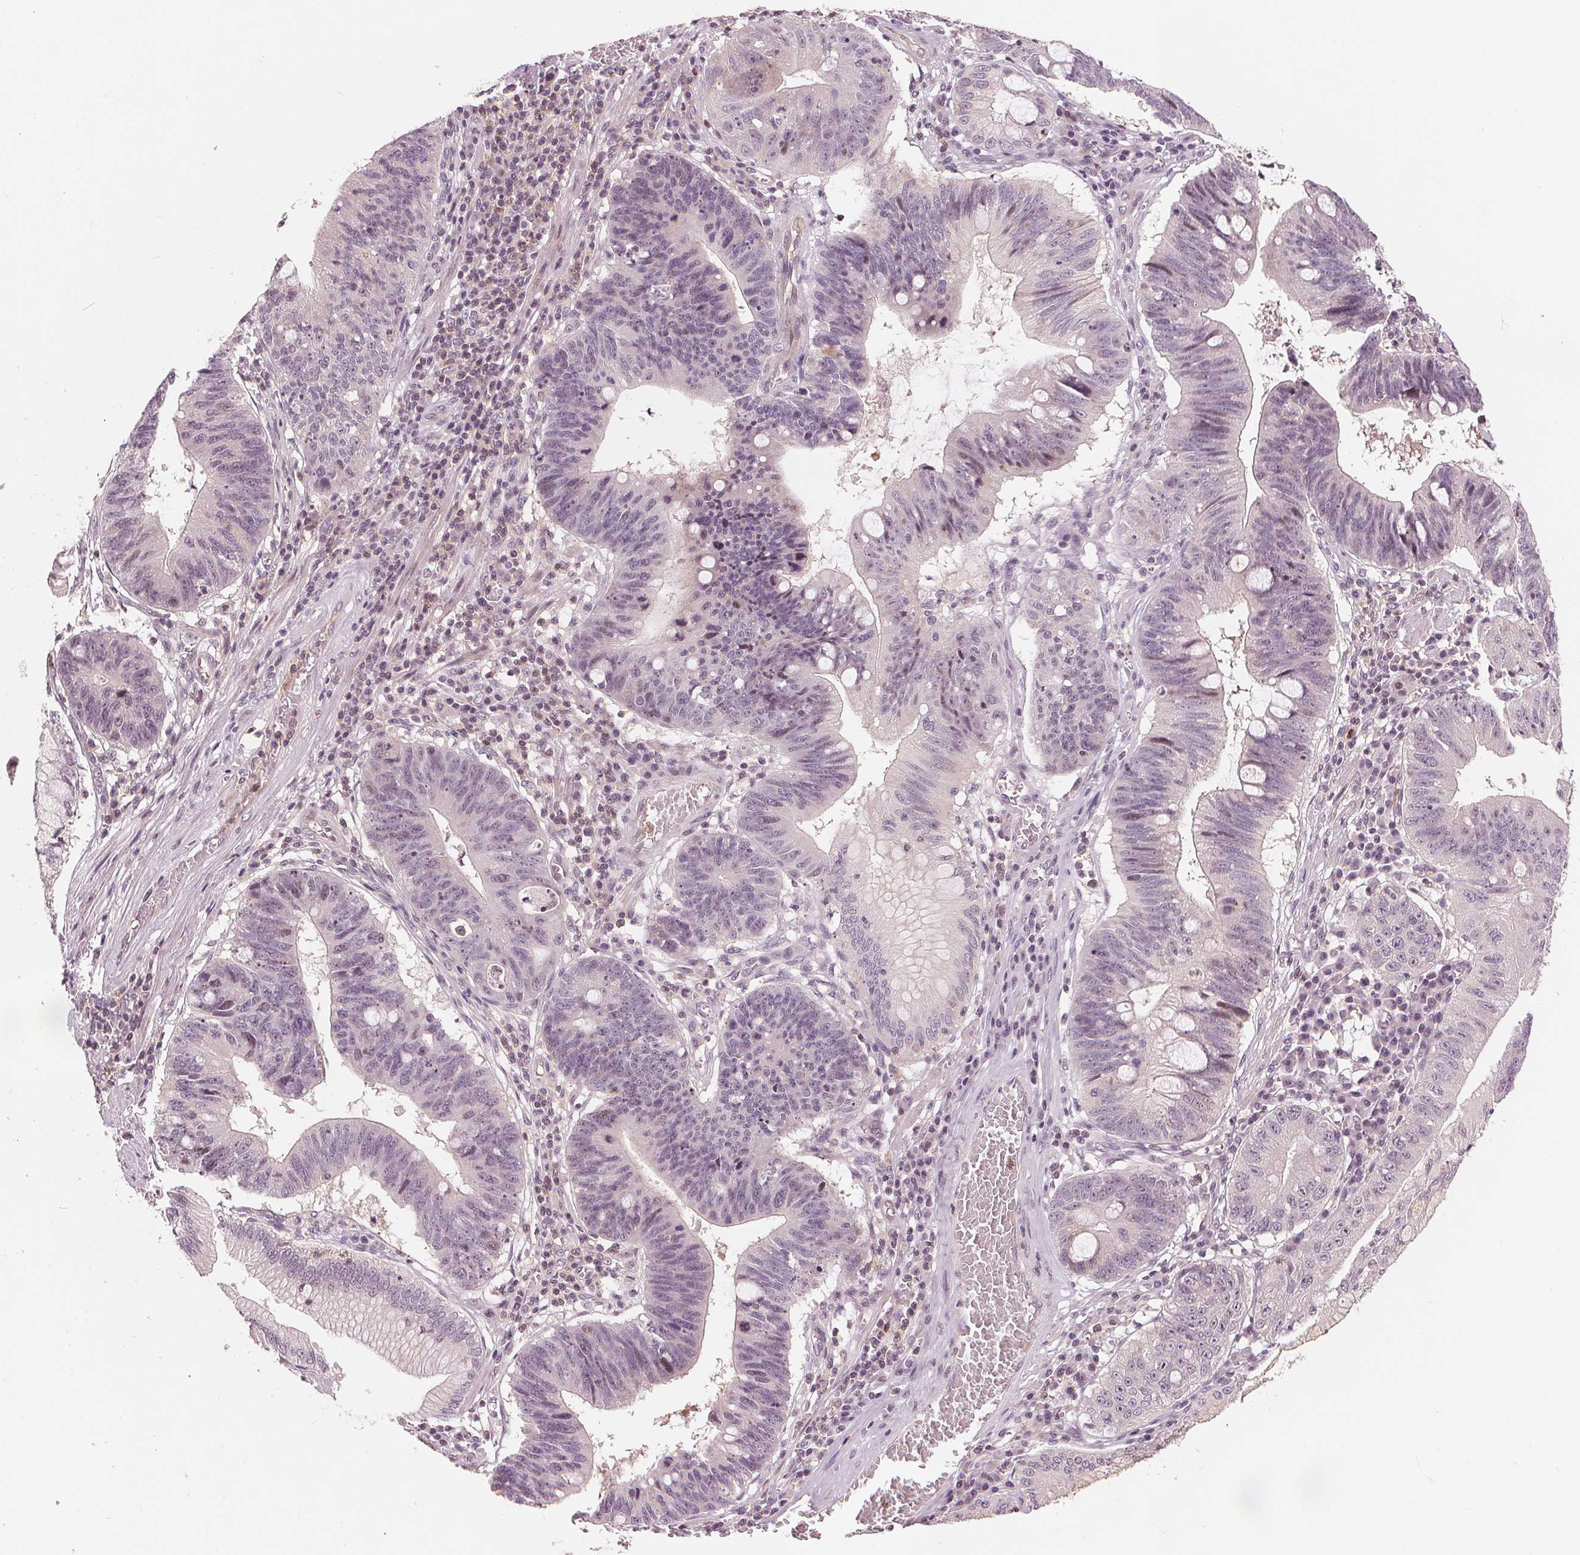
{"staining": {"intensity": "negative", "quantity": "none", "location": "none"}, "tissue": "stomach cancer", "cell_type": "Tumor cells", "image_type": "cancer", "snomed": [{"axis": "morphology", "description": "Adenocarcinoma, NOS"}, {"axis": "topography", "description": "Stomach"}], "caption": "This image is of stomach cancer (adenocarcinoma) stained with immunohistochemistry (IHC) to label a protein in brown with the nuclei are counter-stained blue. There is no staining in tumor cells.", "gene": "SLC34A1", "patient": {"sex": "male", "age": 59}}